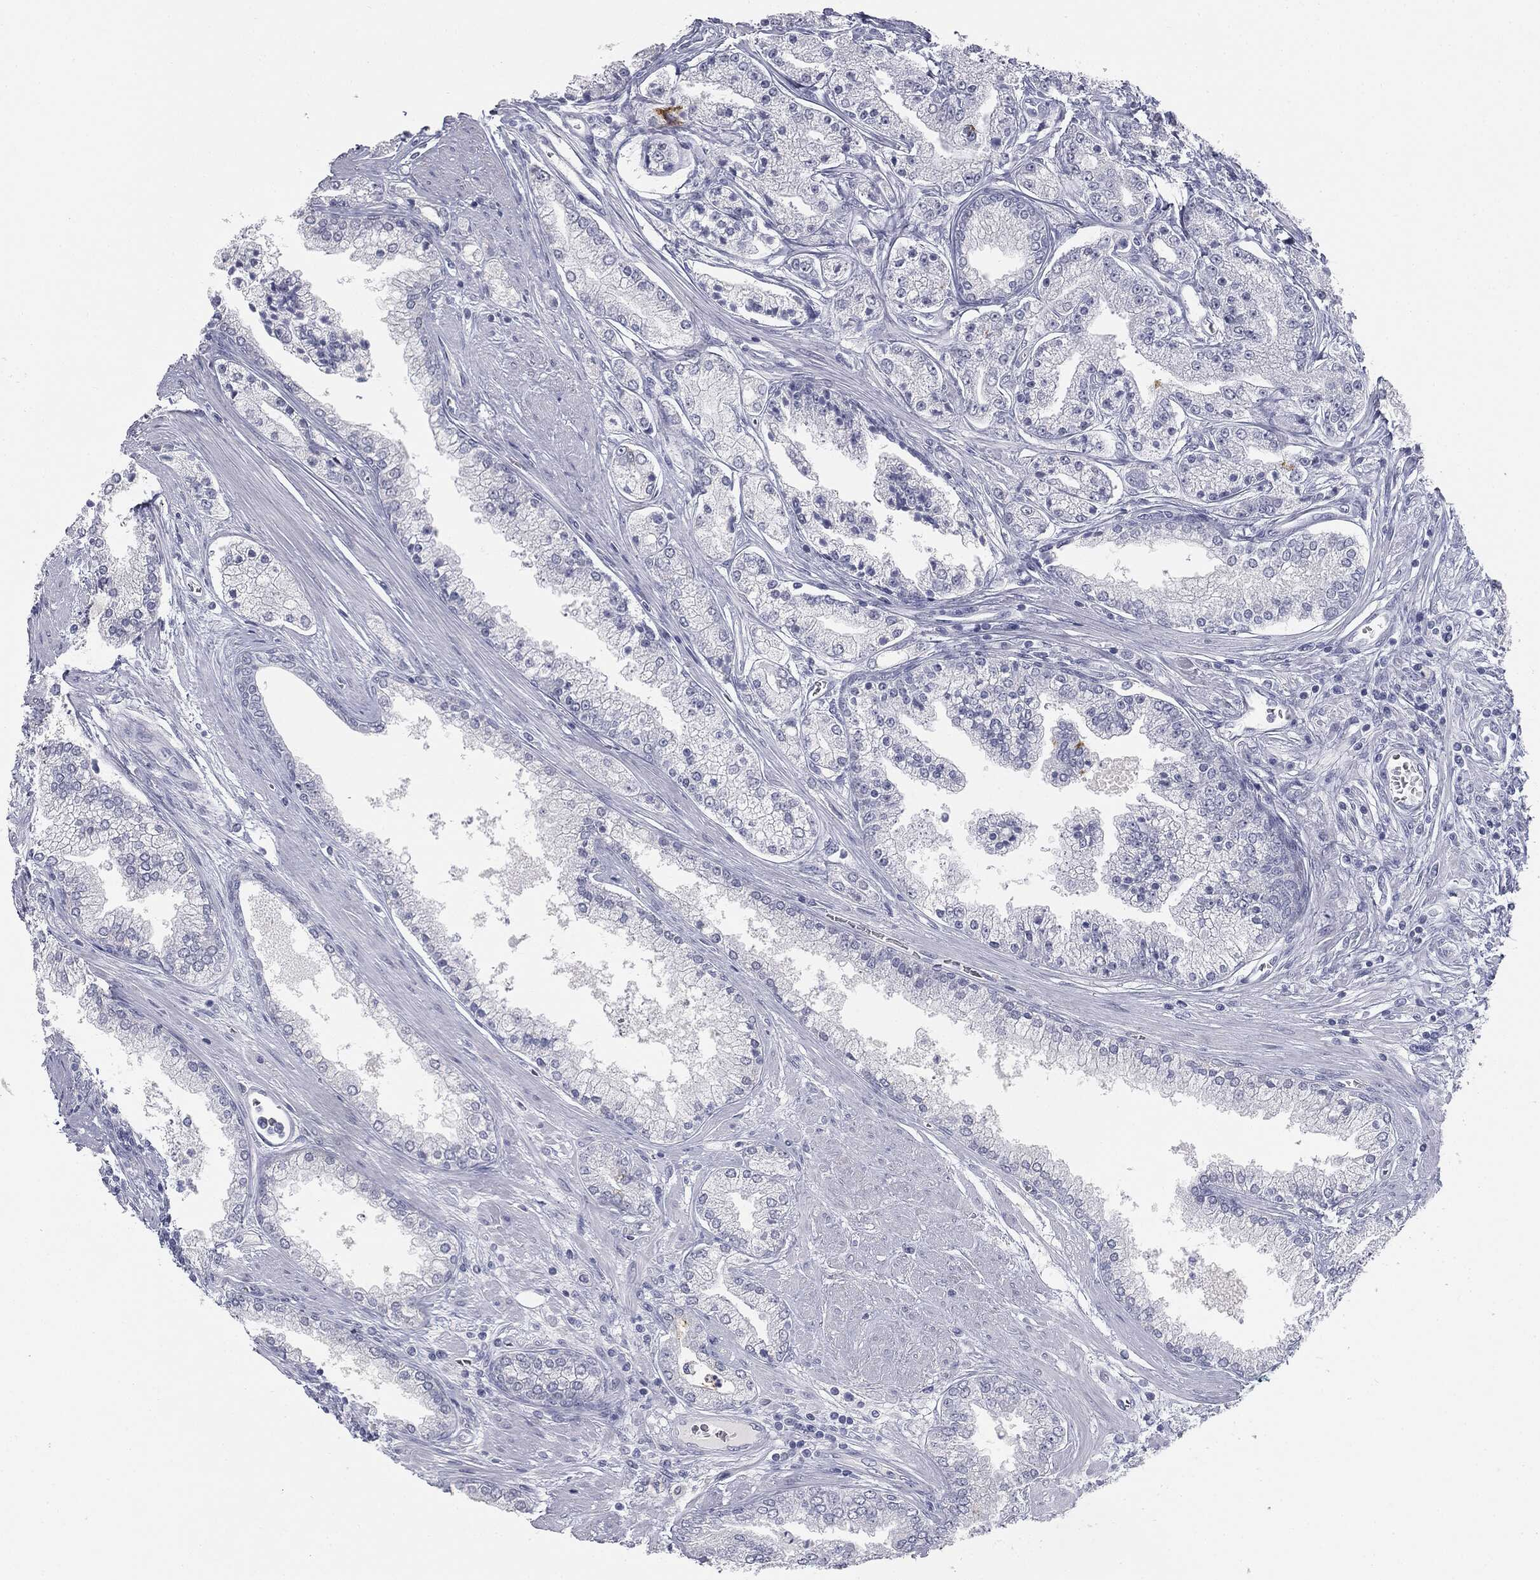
{"staining": {"intensity": "negative", "quantity": "none", "location": "none"}, "tissue": "prostate cancer", "cell_type": "Tumor cells", "image_type": "cancer", "snomed": [{"axis": "morphology", "description": "Adenocarcinoma, High grade"}, {"axis": "topography", "description": "Prostate"}], "caption": "Tumor cells show no significant positivity in prostate cancer (adenocarcinoma (high-grade)).", "gene": "MUC5AC", "patient": {"sex": "male", "age": 66}}